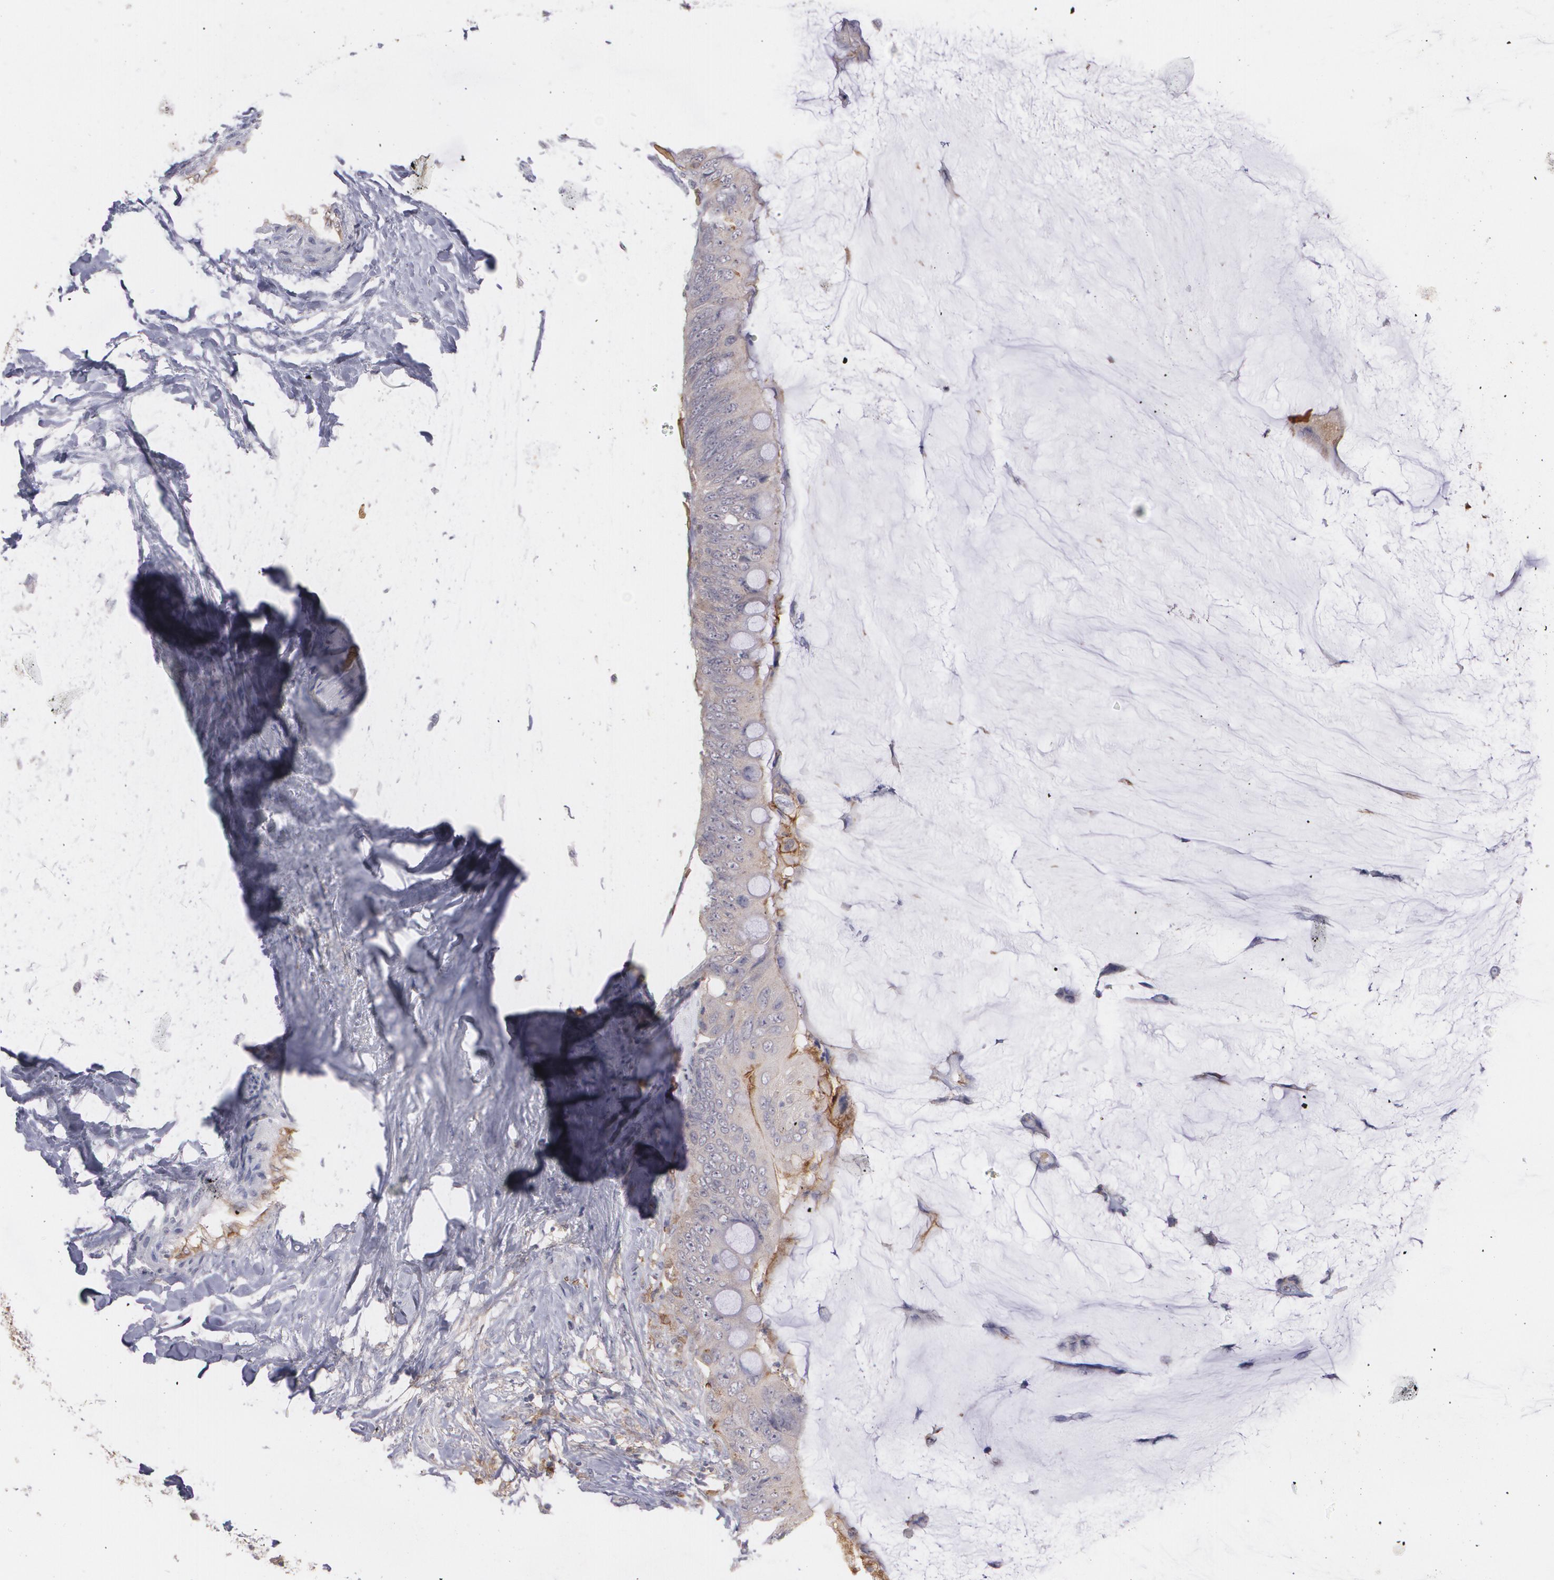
{"staining": {"intensity": "moderate", "quantity": "25%-75%", "location": "cytoplasmic/membranous"}, "tissue": "colorectal cancer", "cell_type": "Tumor cells", "image_type": "cancer", "snomed": [{"axis": "morphology", "description": "Normal tissue, NOS"}, {"axis": "morphology", "description": "Adenocarcinoma, NOS"}, {"axis": "topography", "description": "Rectum"}, {"axis": "topography", "description": "Peripheral nerve tissue"}], "caption": "A high-resolution micrograph shows immunohistochemistry (IHC) staining of adenocarcinoma (colorectal), which exhibits moderate cytoplasmic/membranous positivity in approximately 25%-75% of tumor cells. The staining is performed using DAB brown chromogen to label protein expression. The nuclei are counter-stained blue using hematoxylin.", "gene": "ACE", "patient": {"sex": "female", "age": 77}}